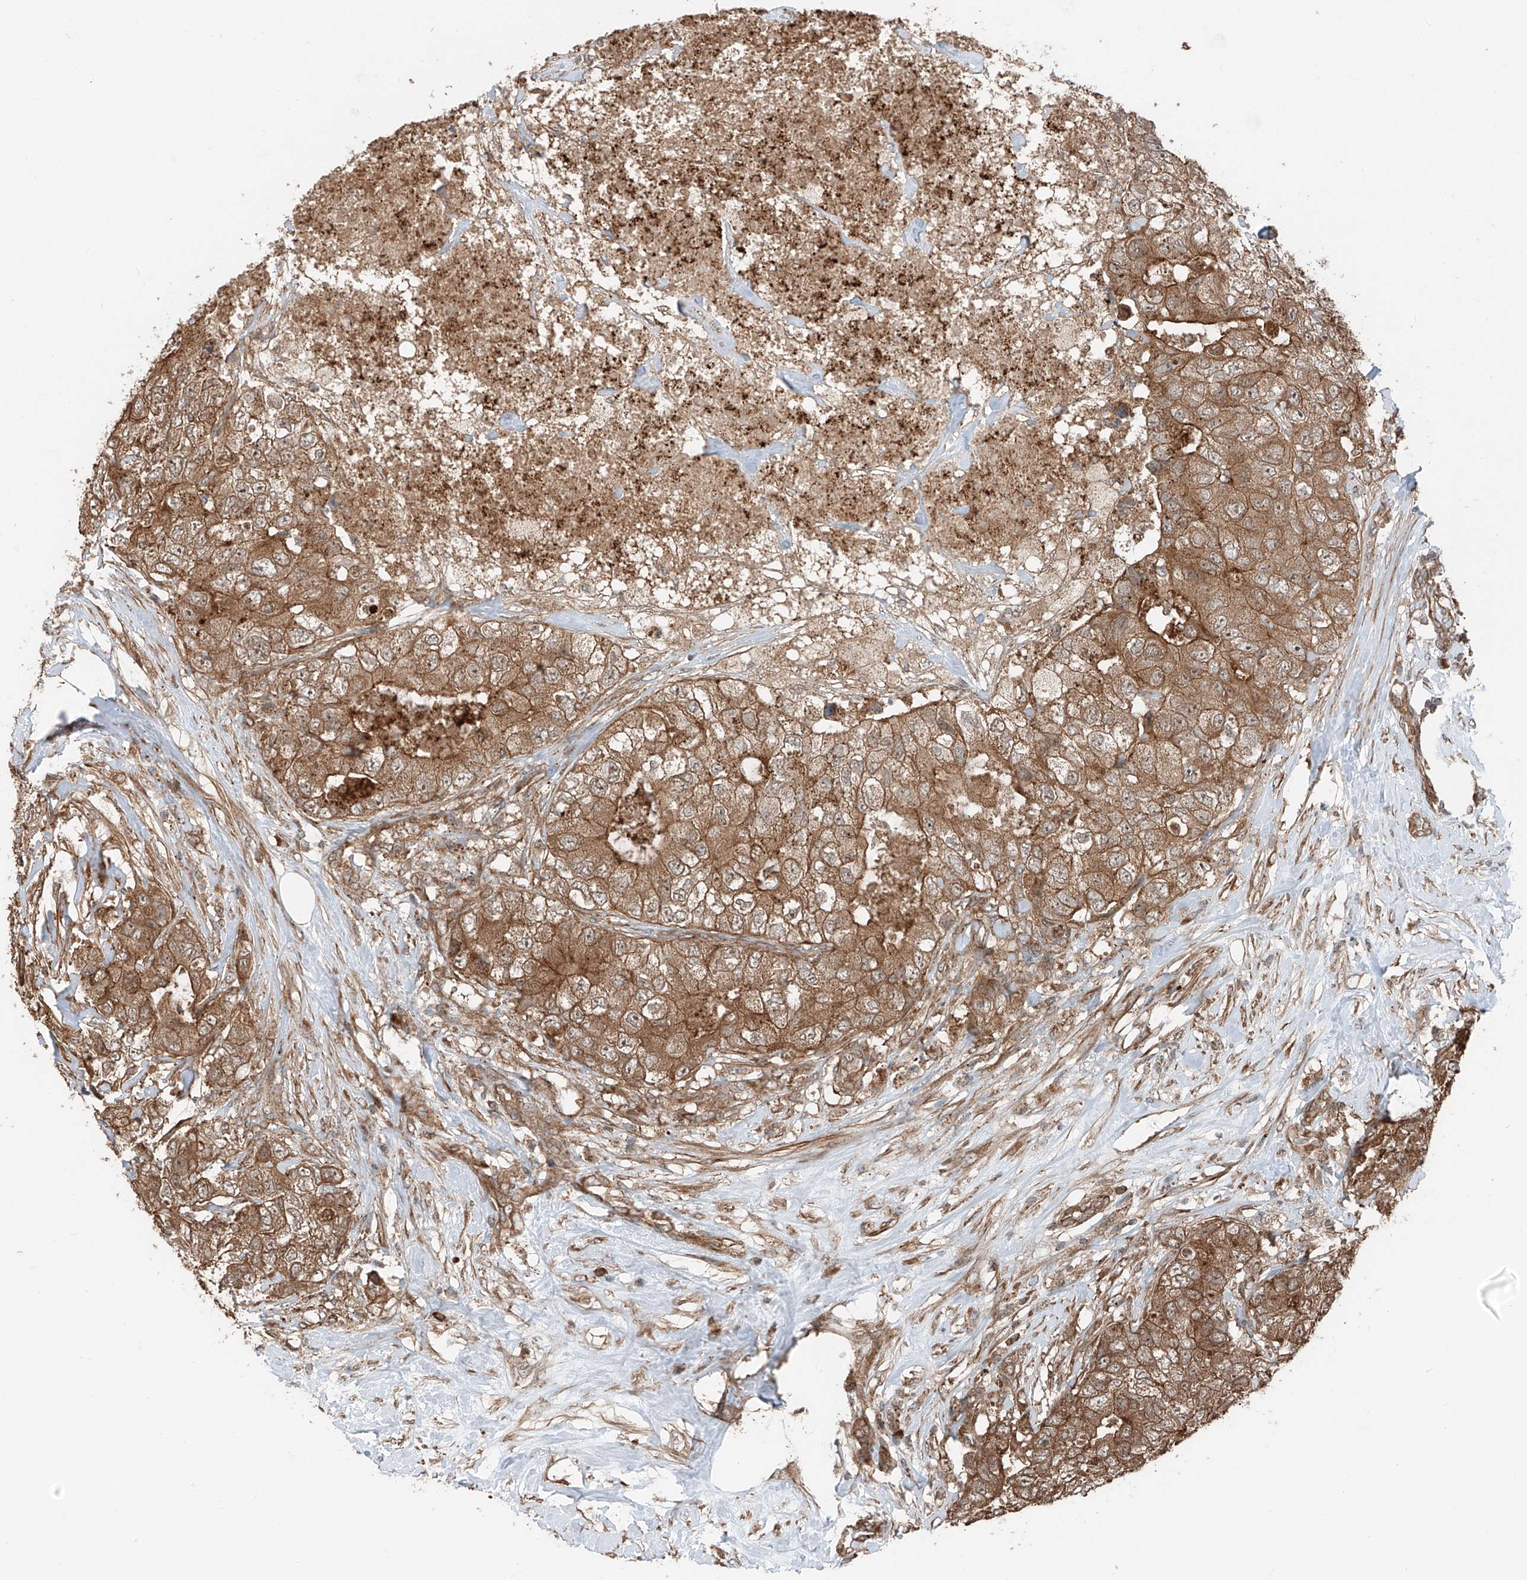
{"staining": {"intensity": "moderate", "quantity": ">75%", "location": "cytoplasmic/membranous"}, "tissue": "breast cancer", "cell_type": "Tumor cells", "image_type": "cancer", "snomed": [{"axis": "morphology", "description": "Duct carcinoma"}, {"axis": "topography", "description": "Breast"}], "caption": "Breast cancer (invasive ductal carcinoma) stained for a protein (brown) reveals moderate cytoplasmic/membranous positive expression in about >75% of tumor cells.", "gene": "CEP162", "patient": {"sex": "female", "age": 62}}